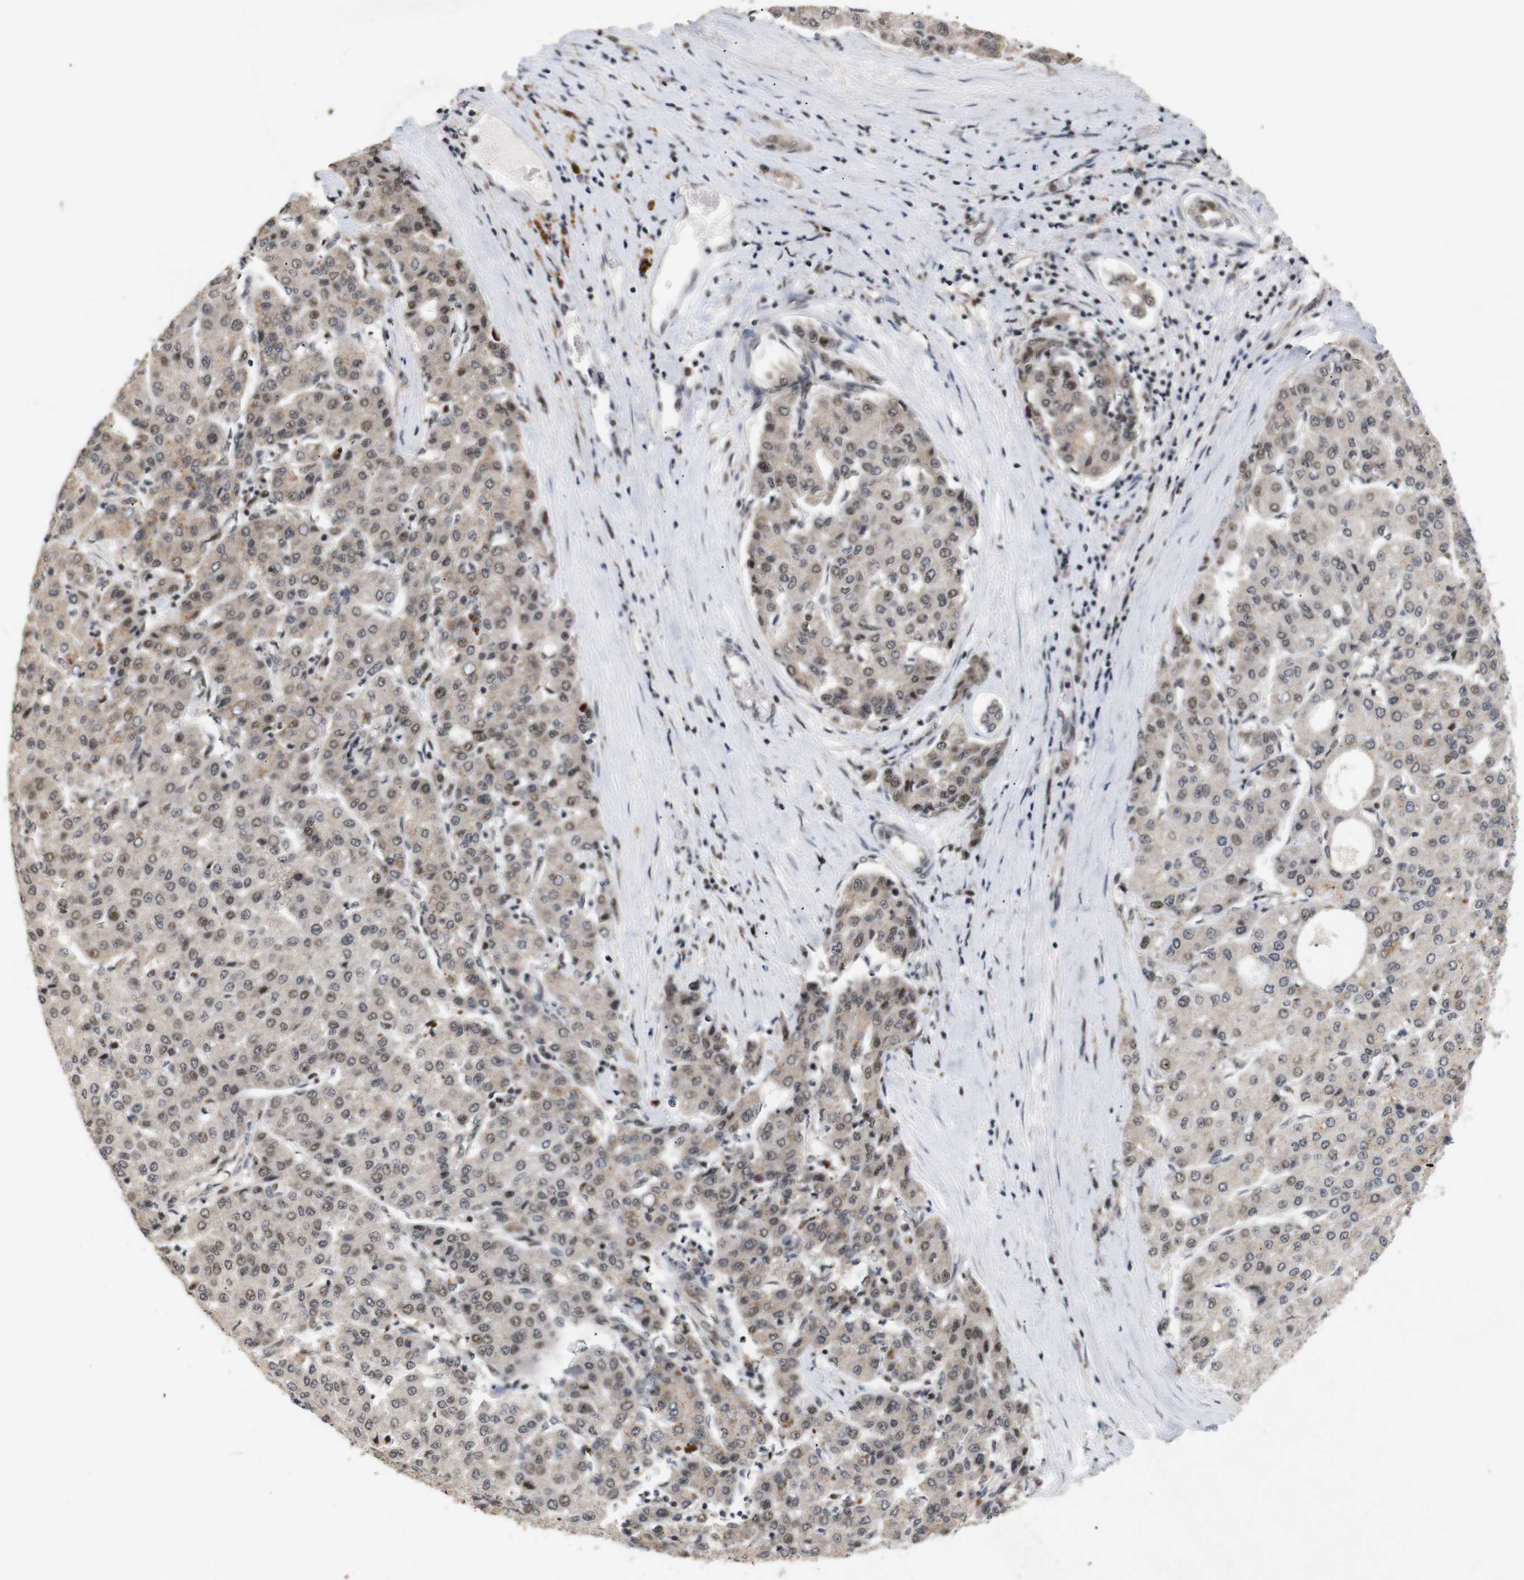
{"staining": {"intensity": "weak", "quantity": "25%-75%", "location": "cytoplasmic/membranous,nuclear"}, "tissue": "liver cancer", "cell_type": "Tumor cells", "image_type": "cancer", "snomed": [{"axis": "morphology", "description": "Carcinoma, Hepatocellular, NOS"}, {"axis": "topography", "description": "Liver"}], "caption": "A high-resolution histopathology image shows immunohistochemistry (IHC) staining of liver cancer, which shows weak cytoplasmic/membranous and nuclear expression in about 25%-75% of tumor cells.", "gene": "PYM1", "patient": {"sex": "male", "age": 65}}